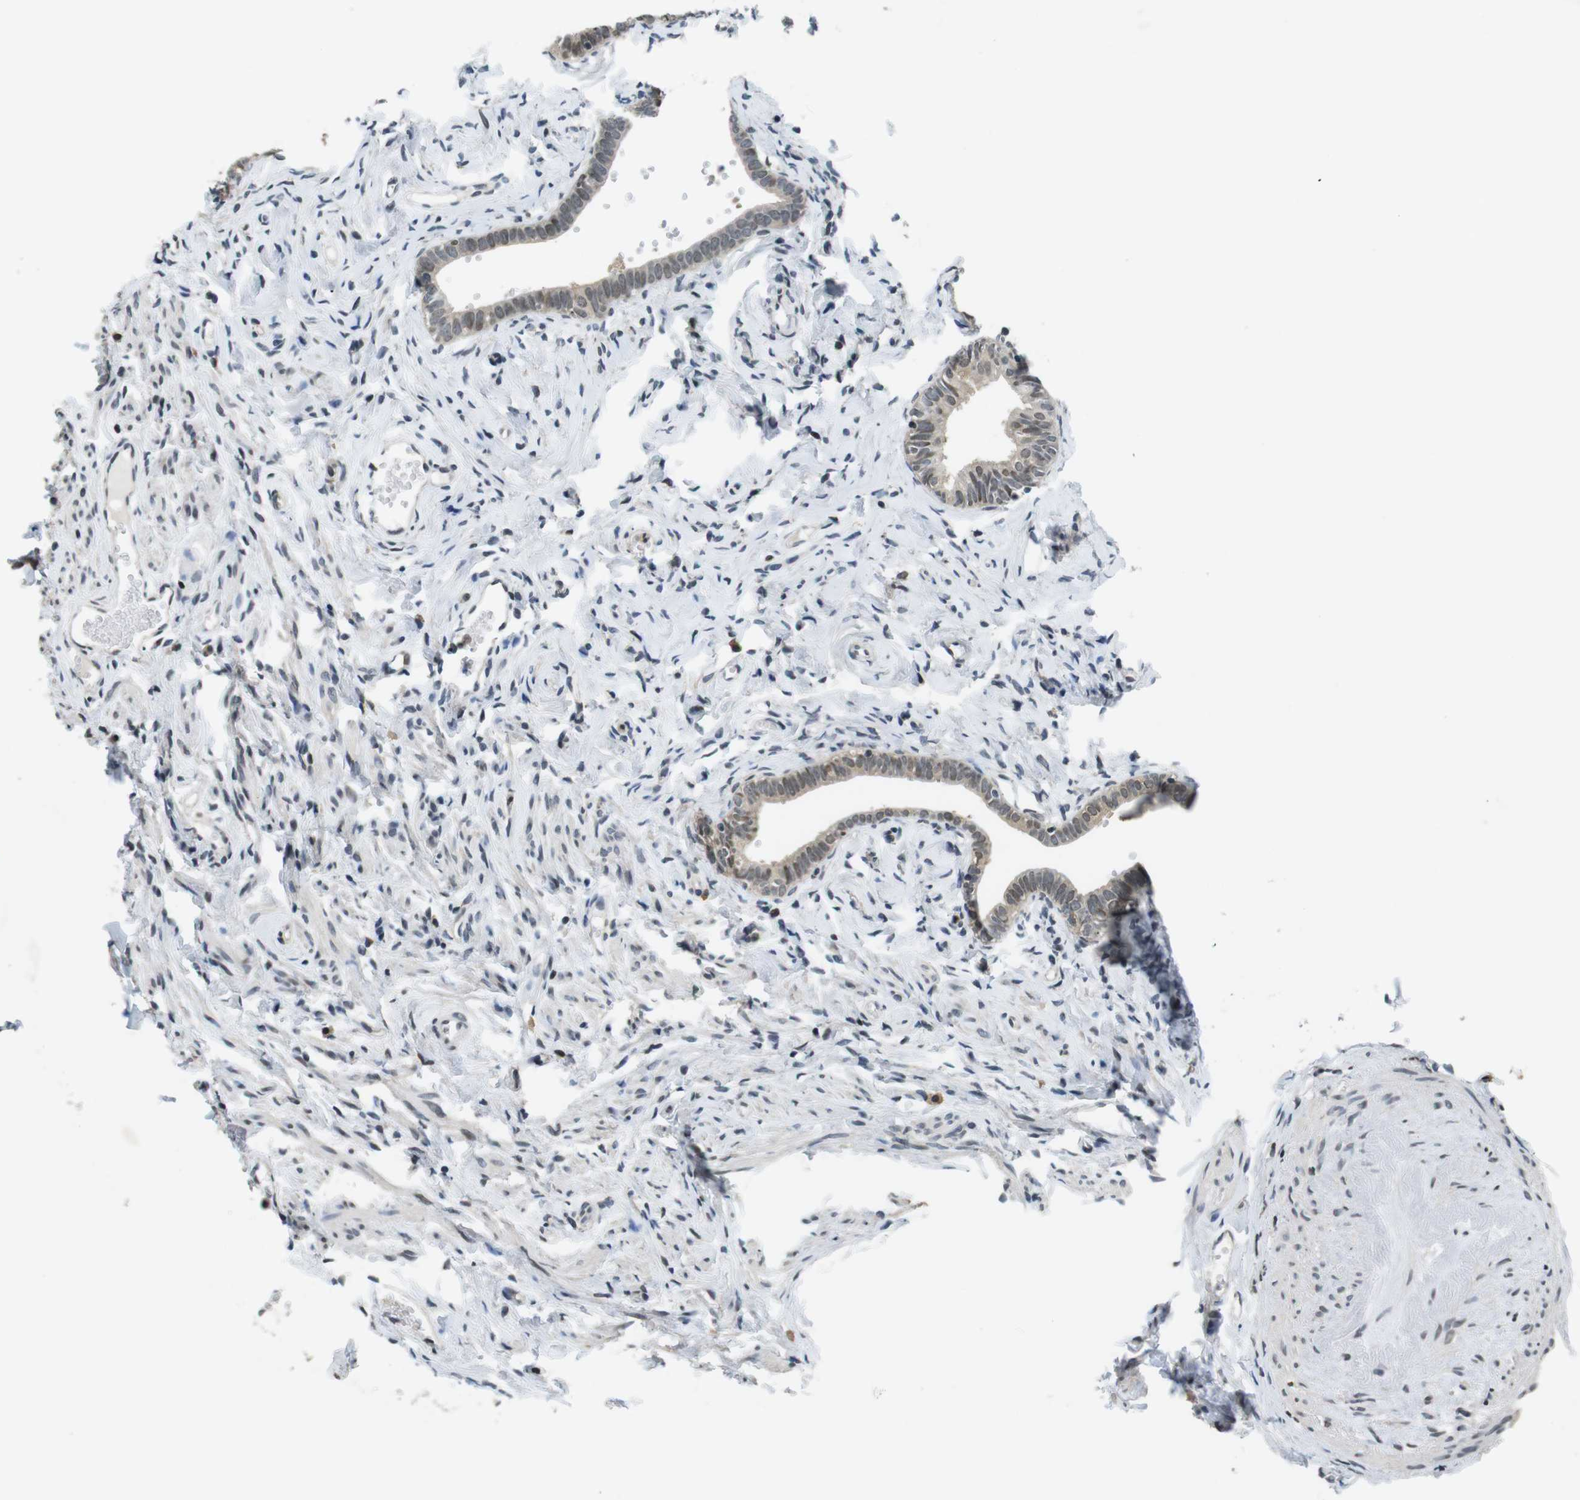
{"staining": {"intensity": "weak", "quantity": "25%-75%", "location": "cytoplasmic/membranous,nuclear"}, "tissue": "fallopian tube", "cell_type": "Glandular cells", "image_type": "normal", "snomed": [{"axis": "morphology", "description": "Normal tissue, NOS"}, {"axis": "topography", "description": "Fallopian tube"}], "caption": "A brown stain labels weak cytoplasmic/membranous,nuclear staining of a protein in glandular cells of normal human fallopian tube. (DAB (3,3'-diaminobenzidine) = brown stain, brightfield microscopy at high magnification).", "gene": "NEK4", "patient": {"sex": "female", "age": 71}}